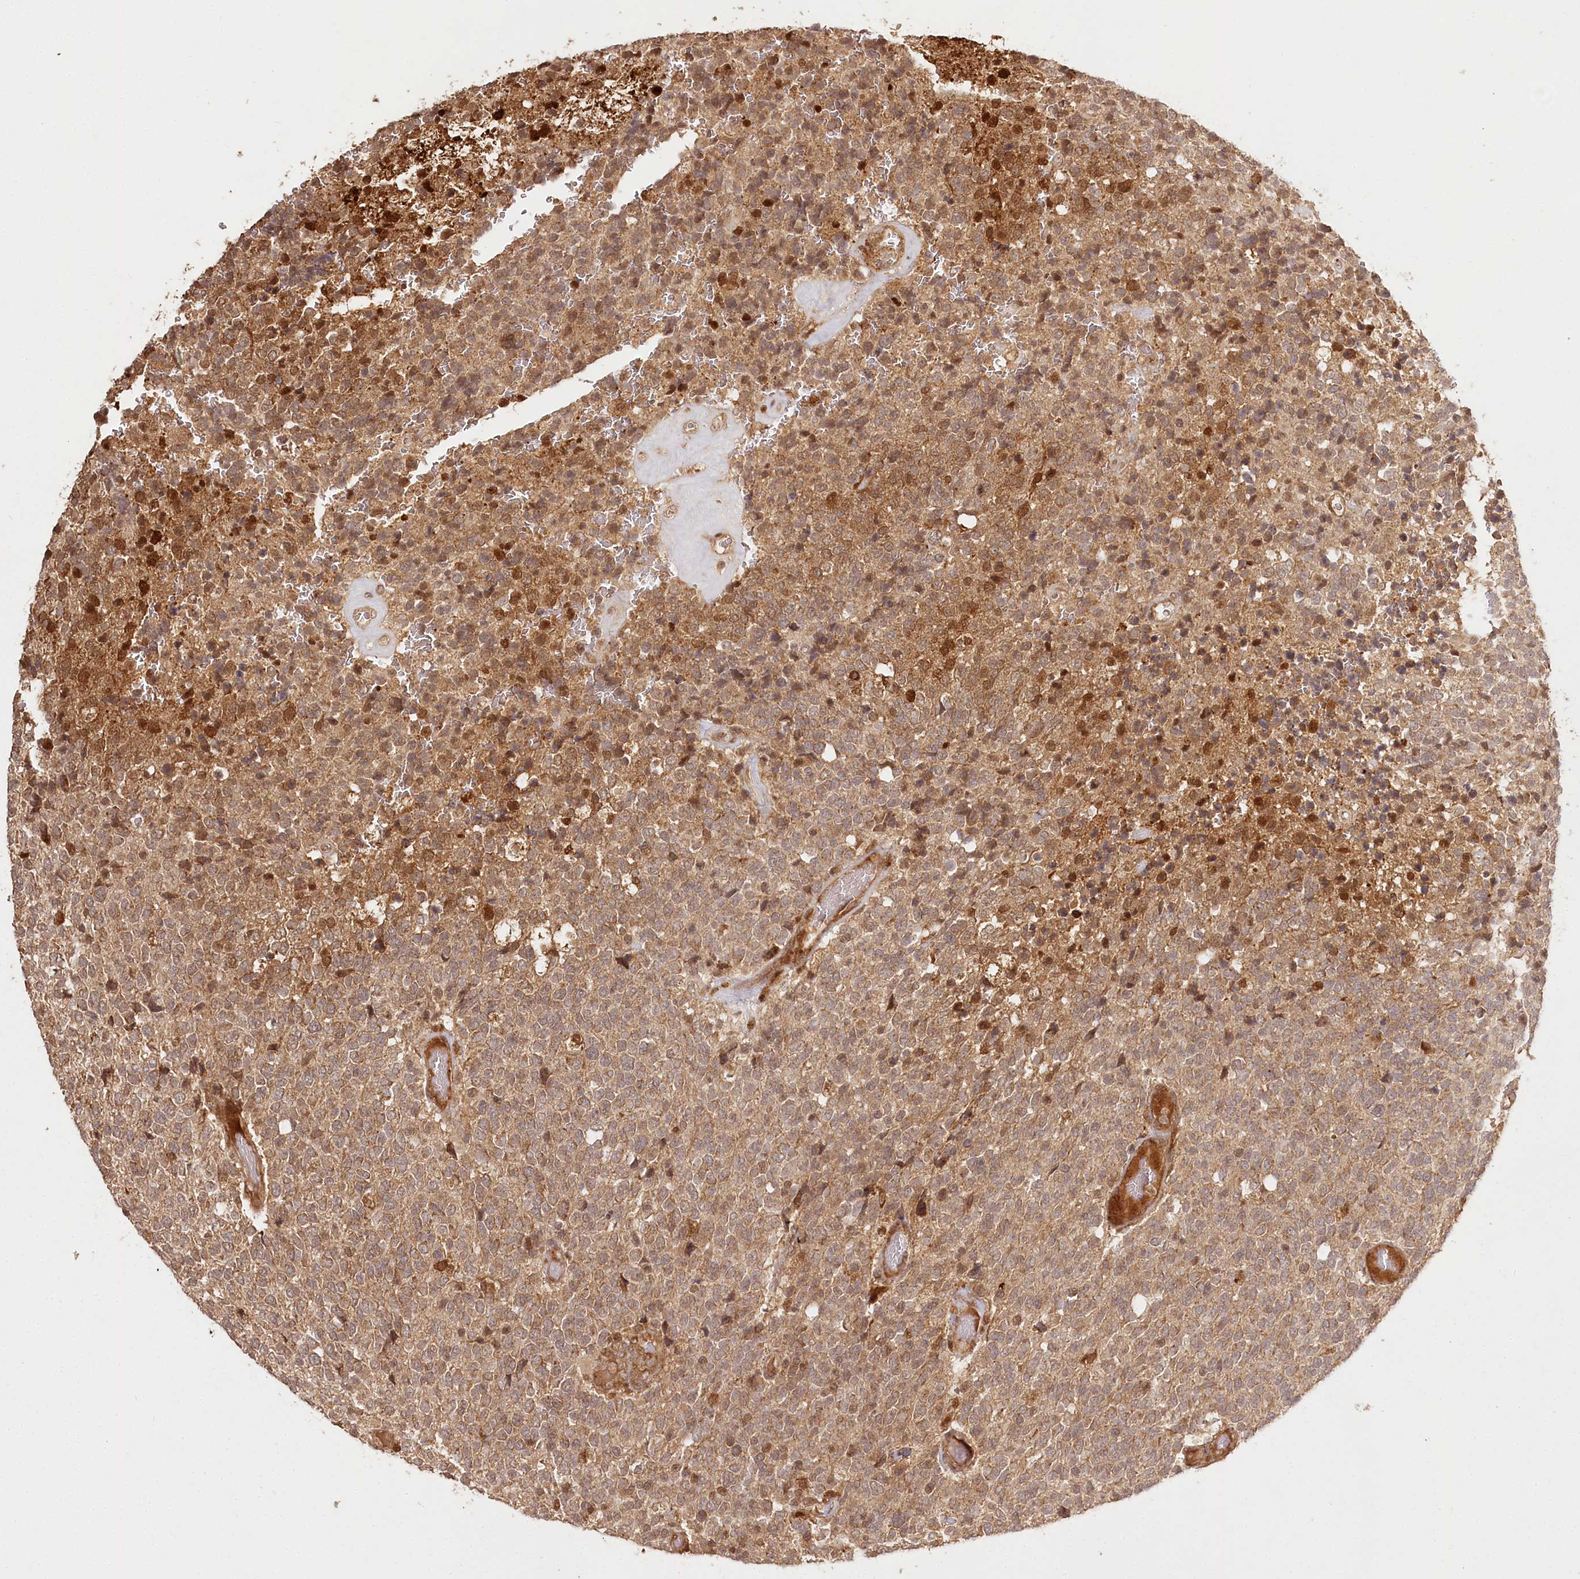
{"staining": {"intensity": "moderate", "quantity": ">75%", "location": "cytoplasmic/membranous,nuclear"}, "tissue": "glioma", "cell_type": "Tumor cells", "image_type": "cancer", "snomed": [{"axis": "morphology", "description": "Glioma, malignant, High grade"}, {"axis": "topography", "description": "pancreas cauda"}], "caption": "Glioma stained with a brown dye reveals moderate cytoplasmic/membranous and nuclear positive positivity in approximately >75% of tumor cells.", "gene": "ULK2", "patient": {"sex": "male", "age": 60}}